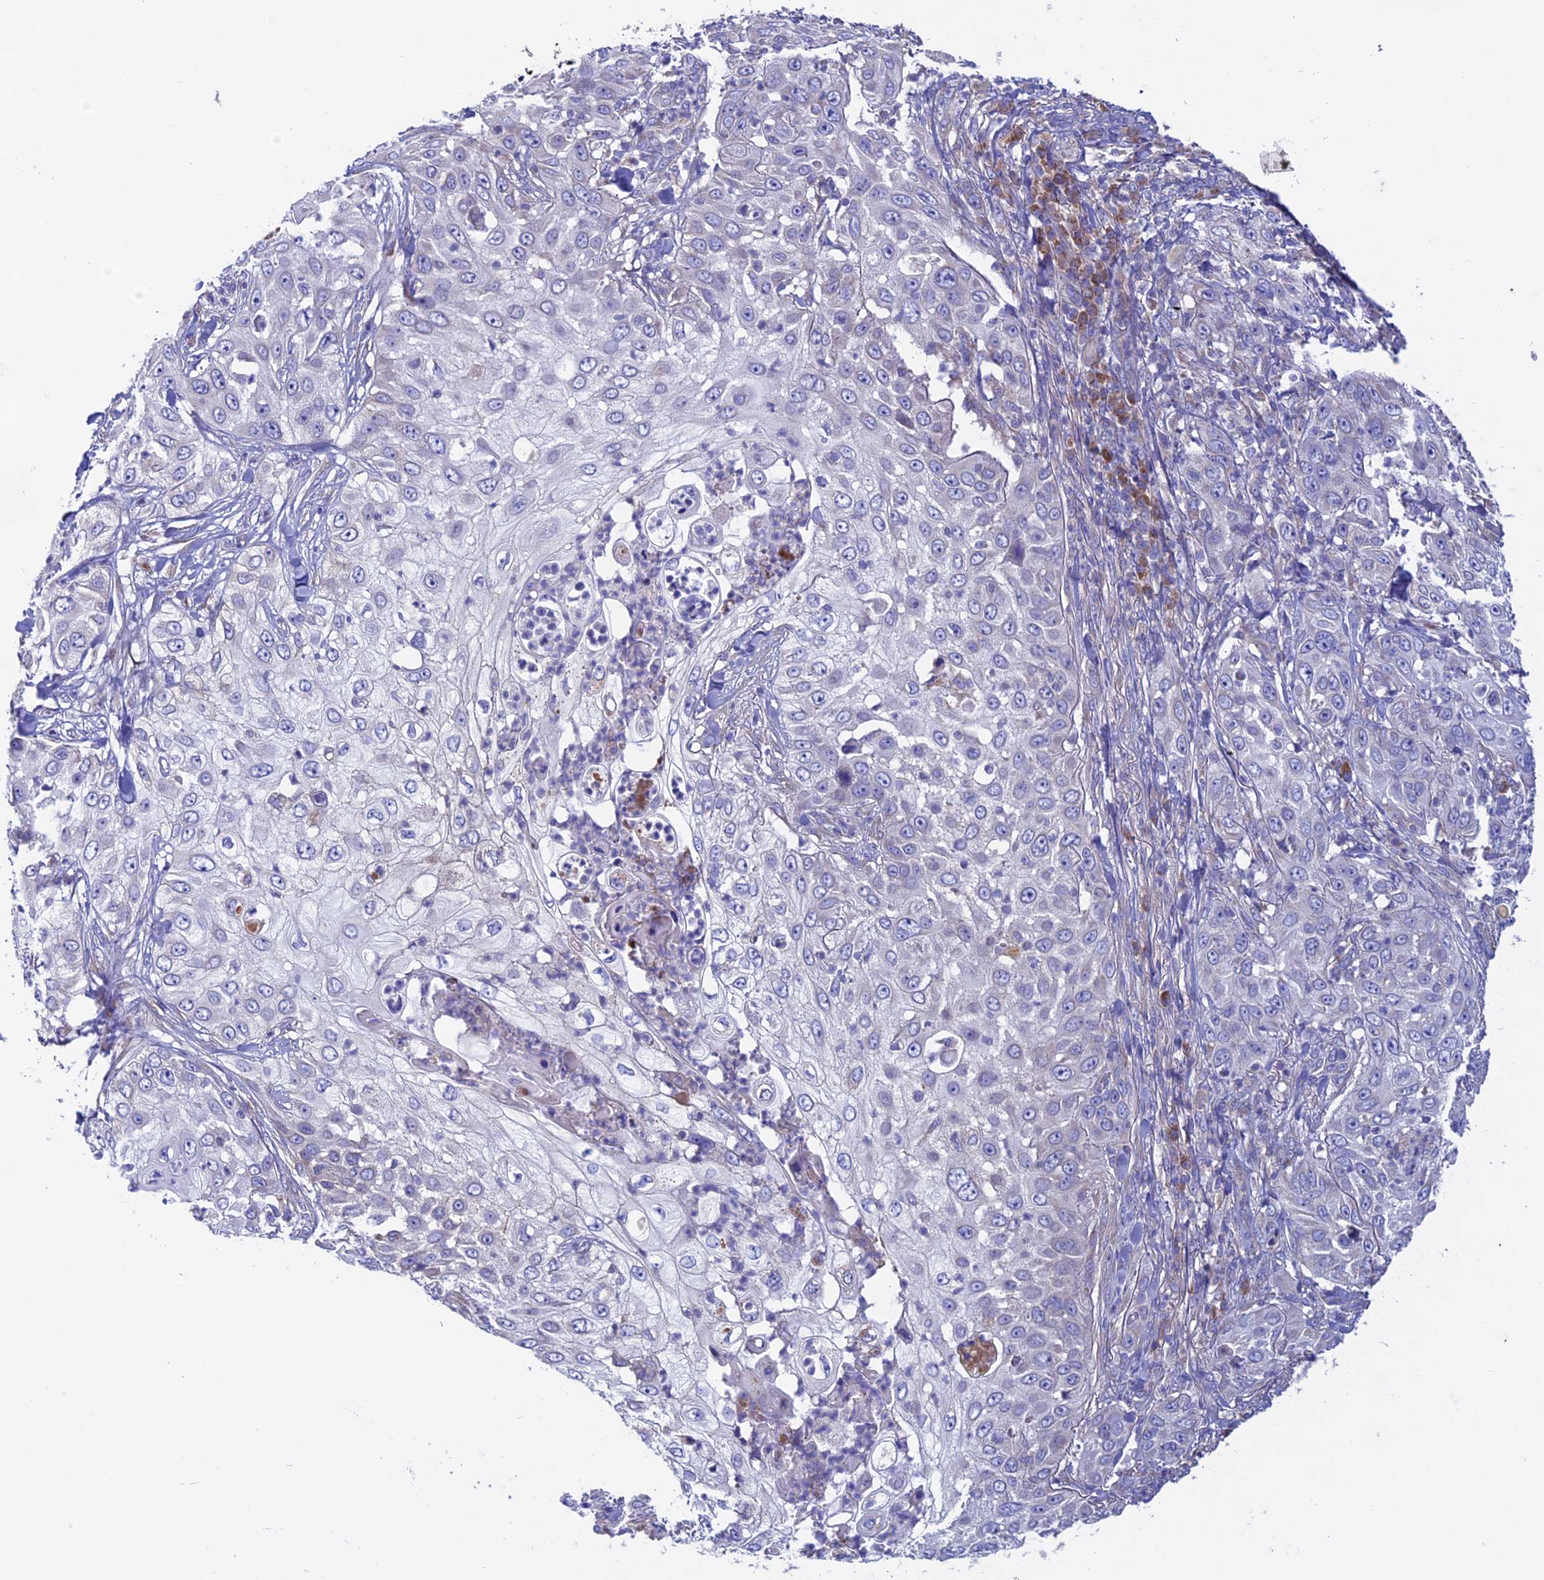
{"staining": {"intensity": "negative", "quantity": "none", "location": "none"}, "tissue": "skin cancer", "cell_type": "Tumor cells", "image_type": "cancer", "snomed": [{"axis": "morphology", "description": "Squamous cell carcinoma, NOS"}, {"axis": "topography", "description": "Skin"}], "caption": "High magnification brightfield microscopy of squamous cell carcinoma (skin) stained with DAB (brown) and counterstained with hematoxylin (blue): tumor cells show no significant expression.", "gene": "SLC15A5", "patient": {"sex": "female", "age": 44}}